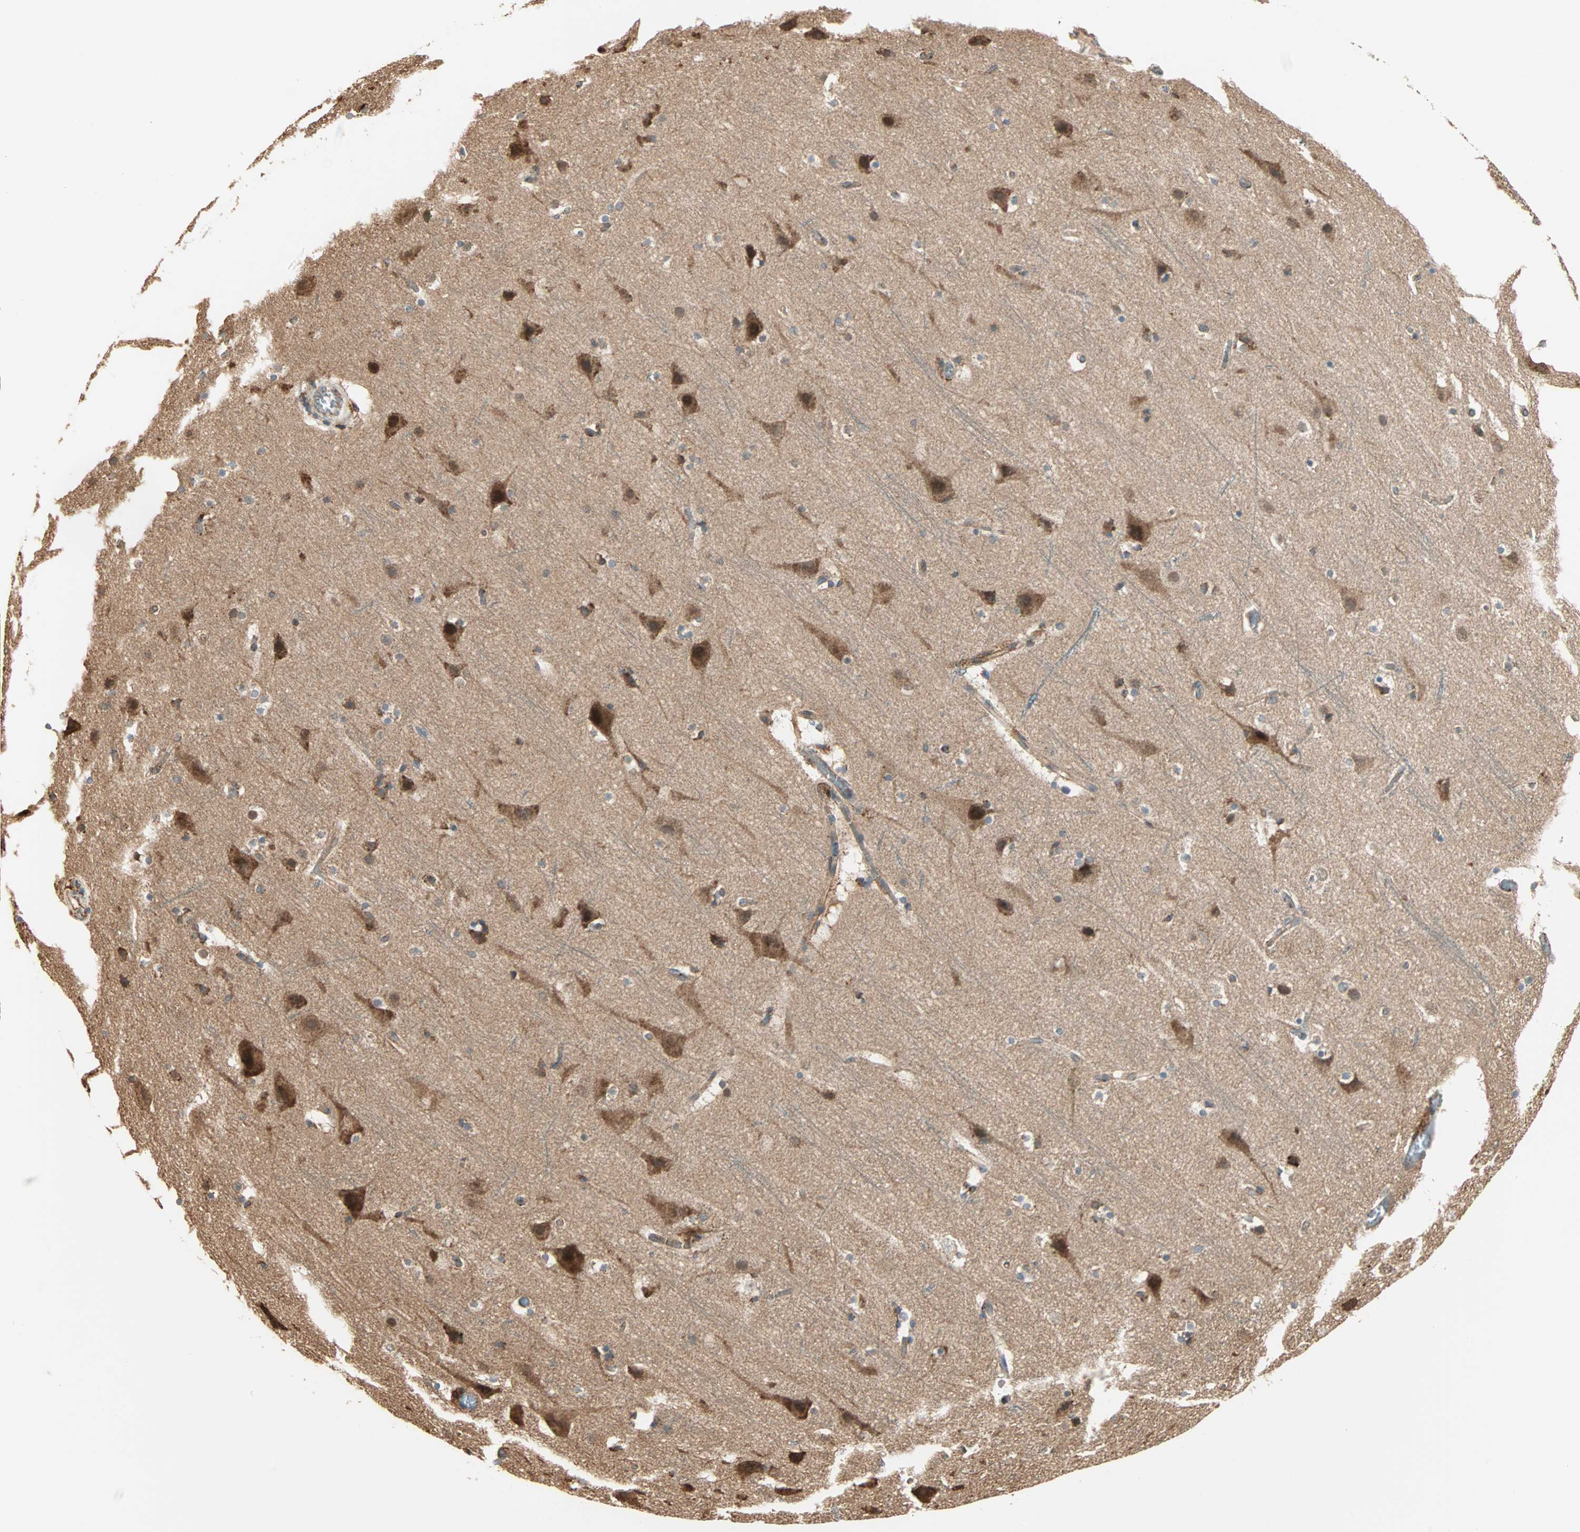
{"staining": {"intensity": "weak", "quantity": ">75%", "location": "cytoplasmic/membranous"}, "tissue": "cerebral cortex", "cell_type": "Endothelial cells", "image_type": "normal", "snomed": [{"axis": "morphology", "description": "Normal tissue, NOS"}, {"axis": "topography", "description": "Cerebral cortex"}], "caption": "The photomicrograph reveals staining of unremarkable cerebral cortex, revealing weak cytoplasmic/membranous protein positivity (brown color) within endothelial cells.", "gene": "P4HA1", "patient": {"sex": "male", "age": 45}}